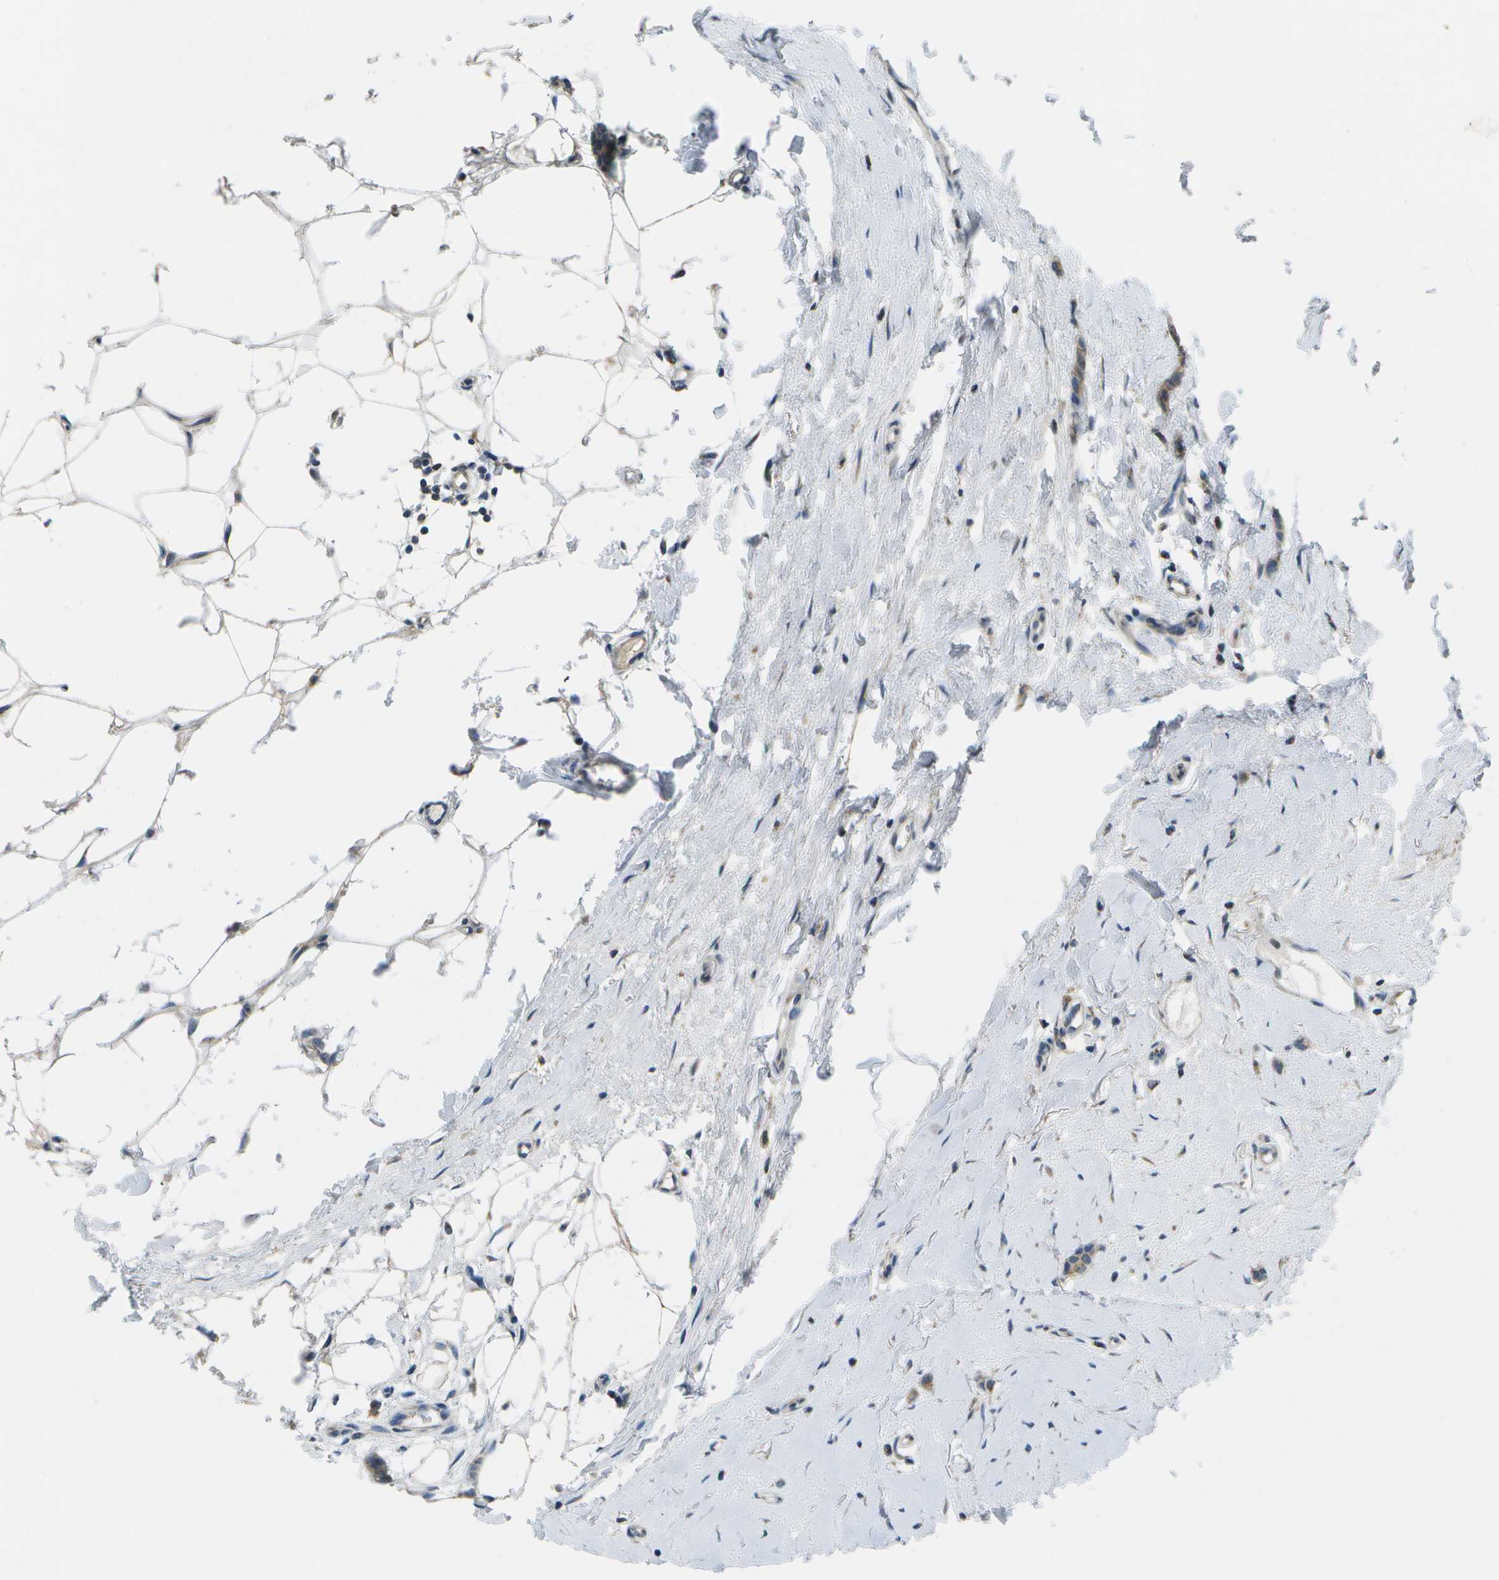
{"staining": {"intensity": "moderate", "quantity": ">75%", "location": "cytoplasmic/membranous"}, "tissue": "breast cancer", "cell_type": "Tumor cells", "image_type": "cancer", "snomed": [{"axis": "morphology", "description": "Lobular carcinoma"}, {"axis": "topography", "description": "Skin"}, {"axis": "topography", "description": "Breast"}], "caption": "Protein analysis of breast cancer (lobular carcinoma) tissue displays moderate cytoplasmic/membranous staining in about >75% of tumor cells.", "gene": "GALNT15", "patient": {"sex": "female", "age": 46}}